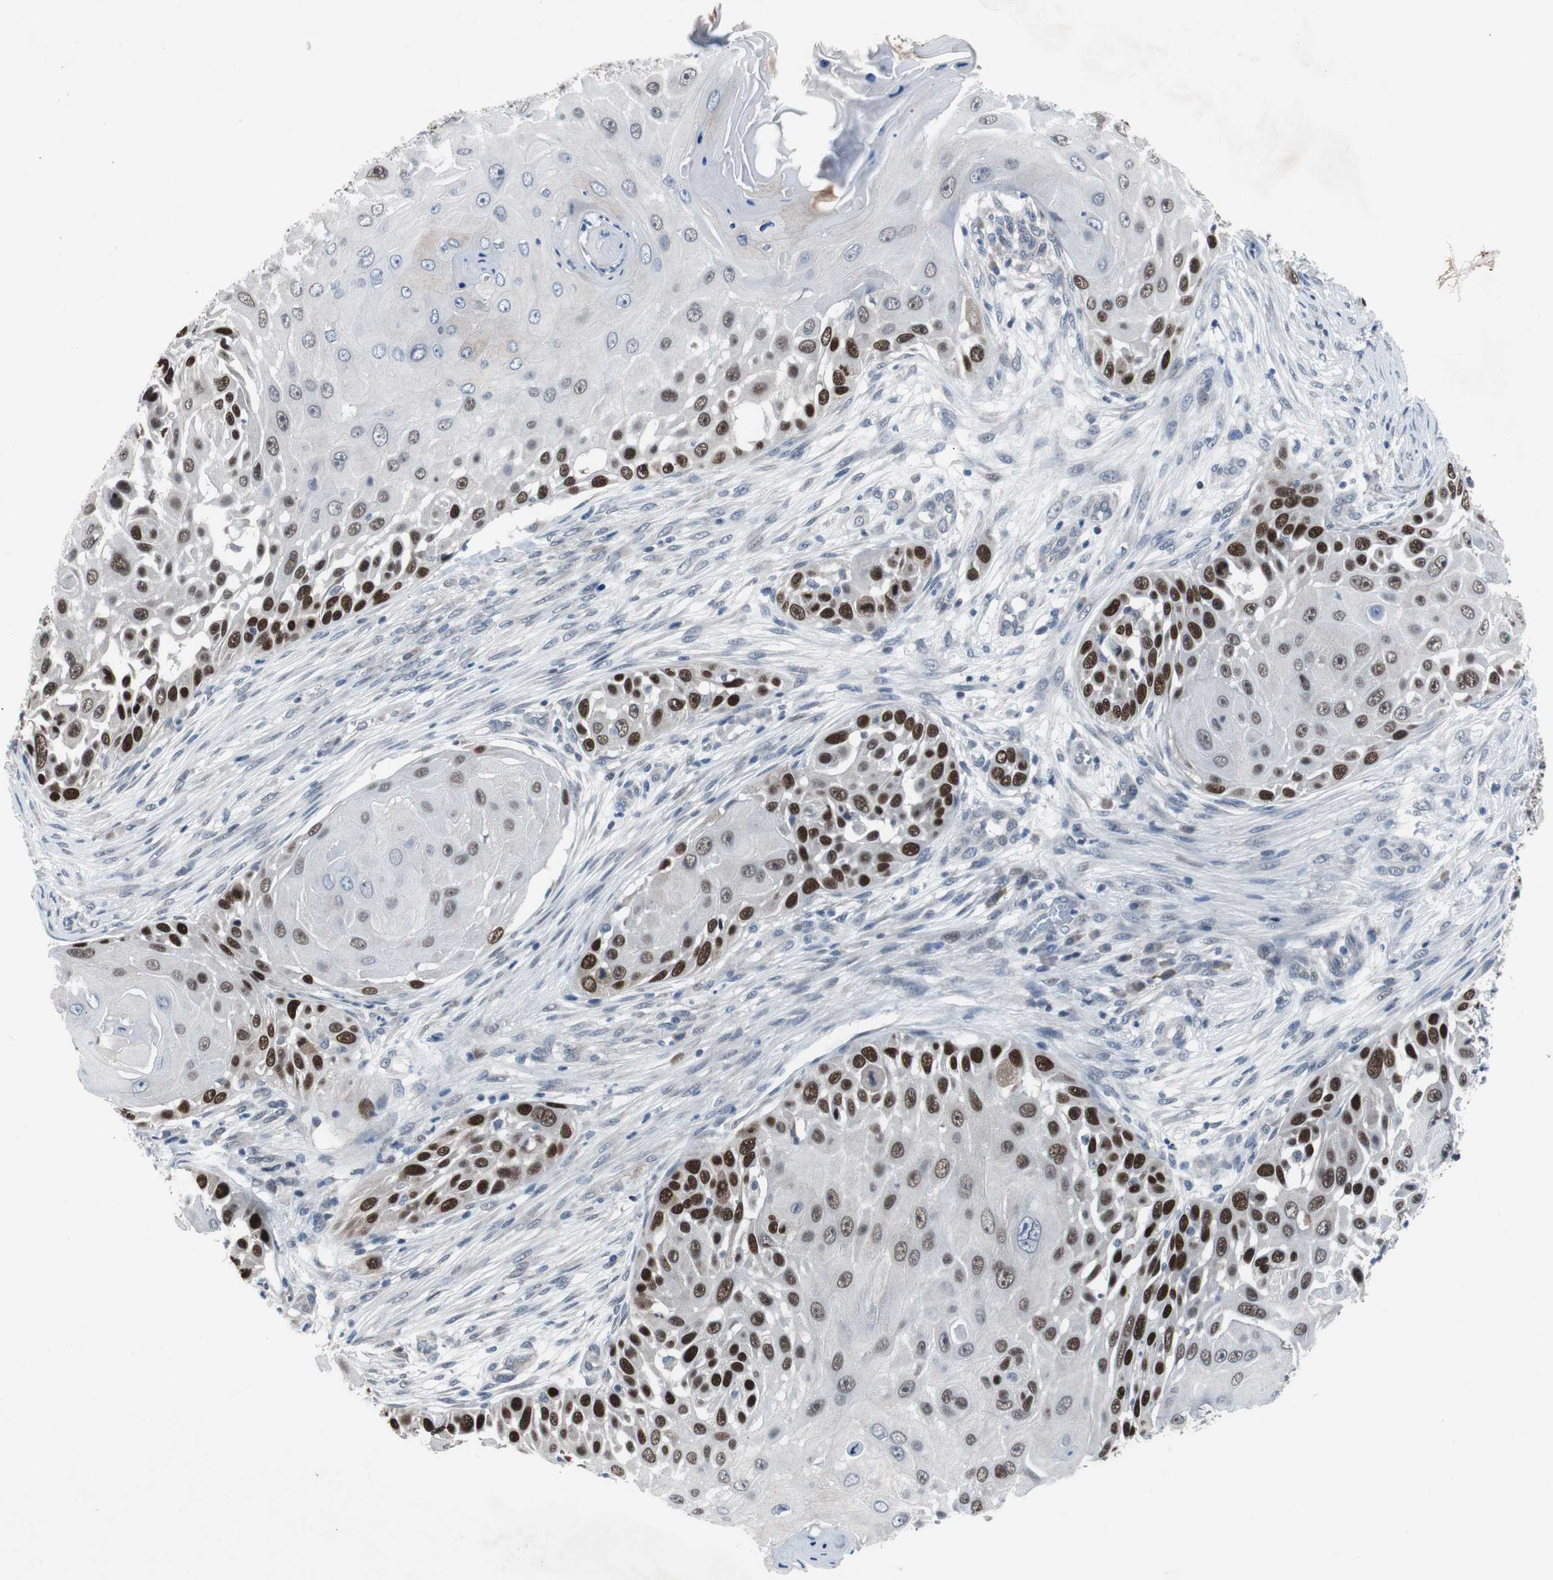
{"staining": {"intensity": "strong", "quantity": "25%-75%", "location": "nuclear"}, "tissue": "skin cancer", "cell_type": "Tumor cells", "image_type": "cancer", "snomed": [{"axis": "morphology", "description": "Squamous cell carcinoma, NOS"}, {"axis": "topography", "description": "Skin"}], "caption": "A brown stain highlights strong nuclear positivity of a protein in human squamous cell carcinoma (skin) tumor cells.", "gene": "TP63", "patient": {"sex": "female", "age": 44}}